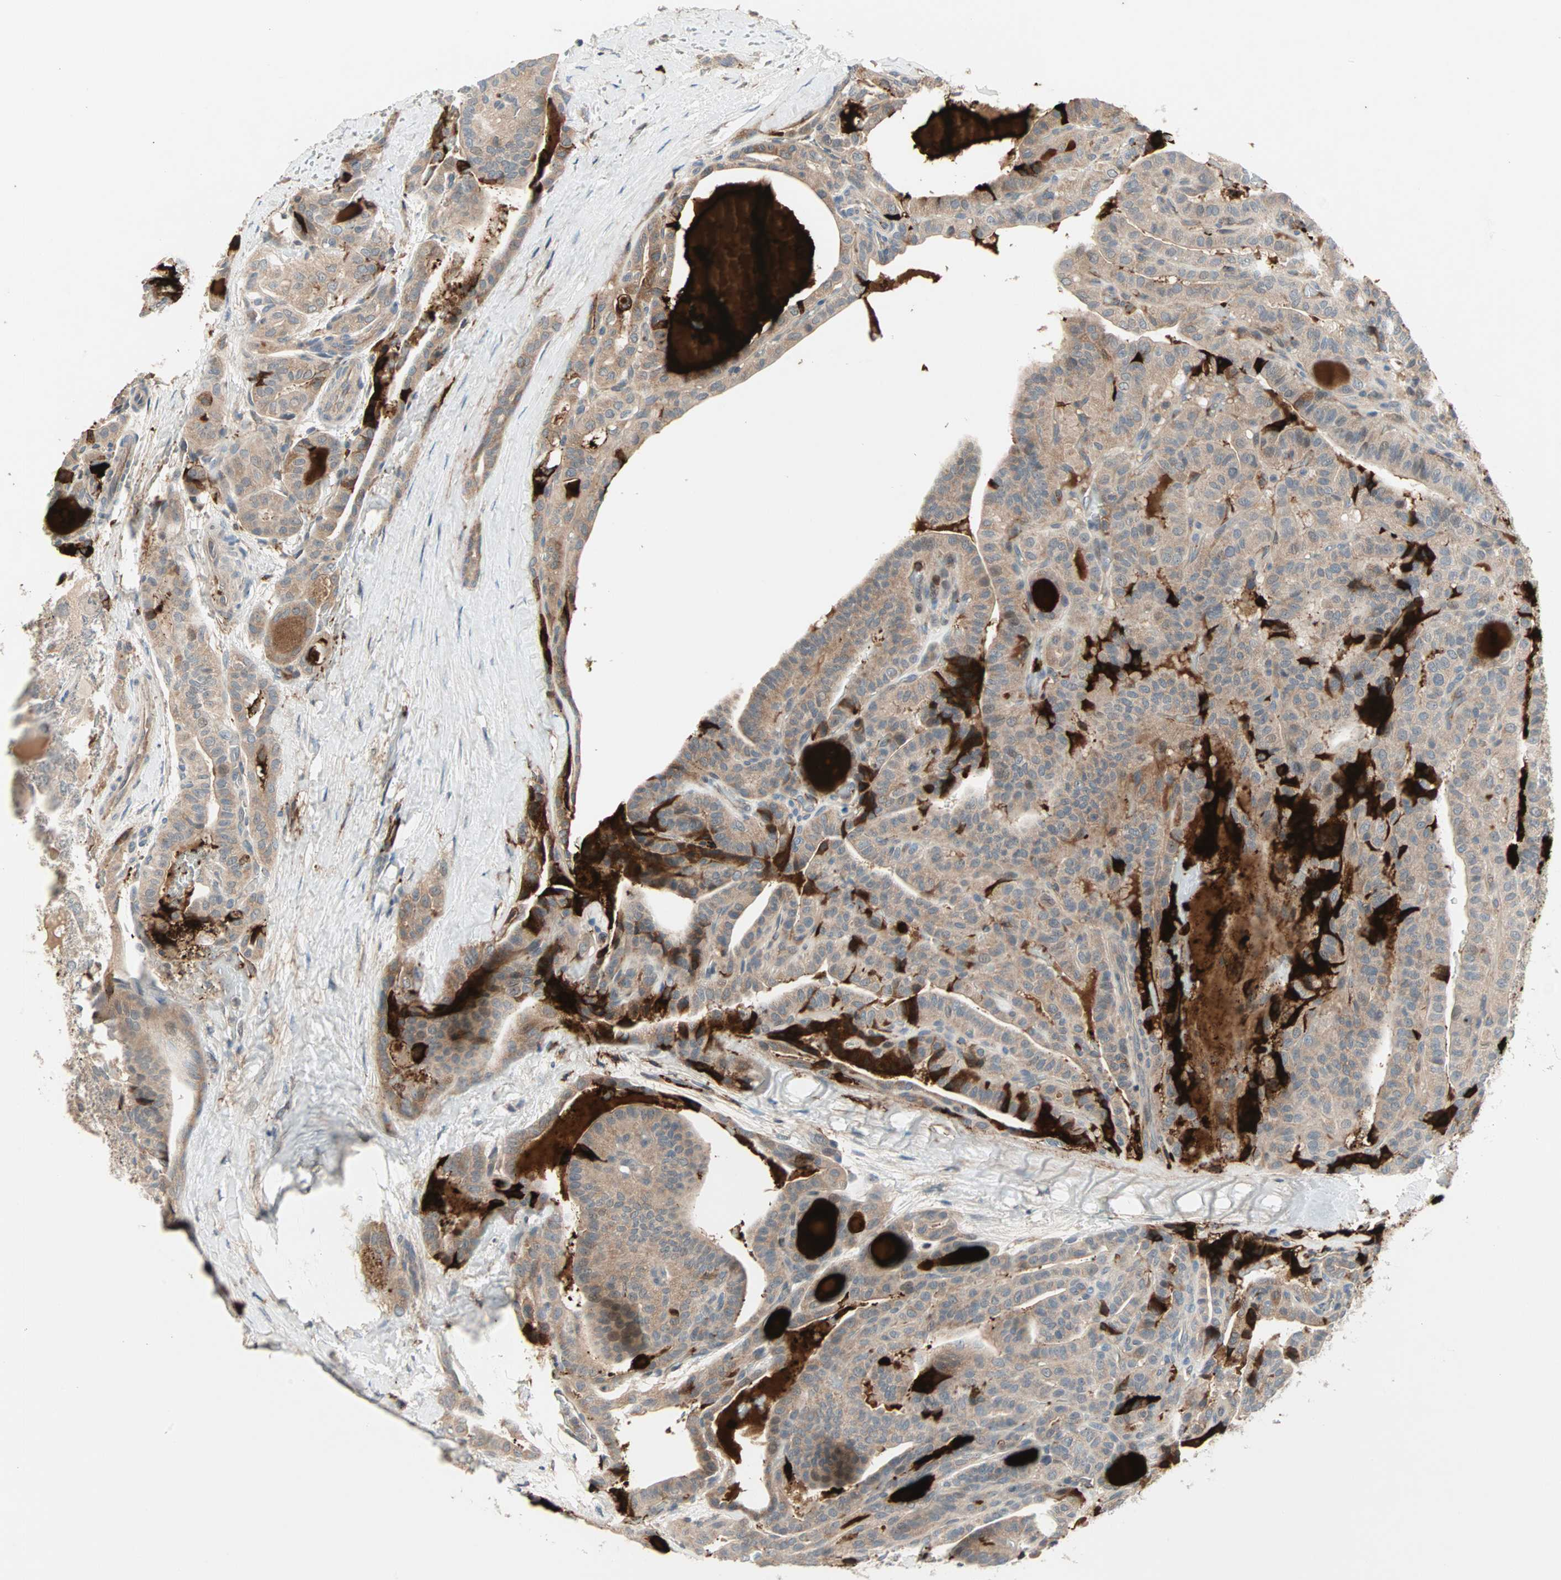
{"staining": {"intensity": "moderate", "quantity": ">75%", "location": "cytoplasmic/membranous"}, "tissue": "thyroid cancer", "cell_type": "Tumor cells", "image_type": "cancer", "snomed": [{"axis": "morphology", "description": "Papillary adenocarcinoma, NOS"}, {"axis": "topography", "description": "Thyroid gland"}], "caption": "A brown stain shows moderate cytoplasmic/membranous staining of a protein in papillary adenocarcinoma (thyroid) tumor cells.", "gene": "PROS1", "patient": {"sex": "male", "age": 77}}